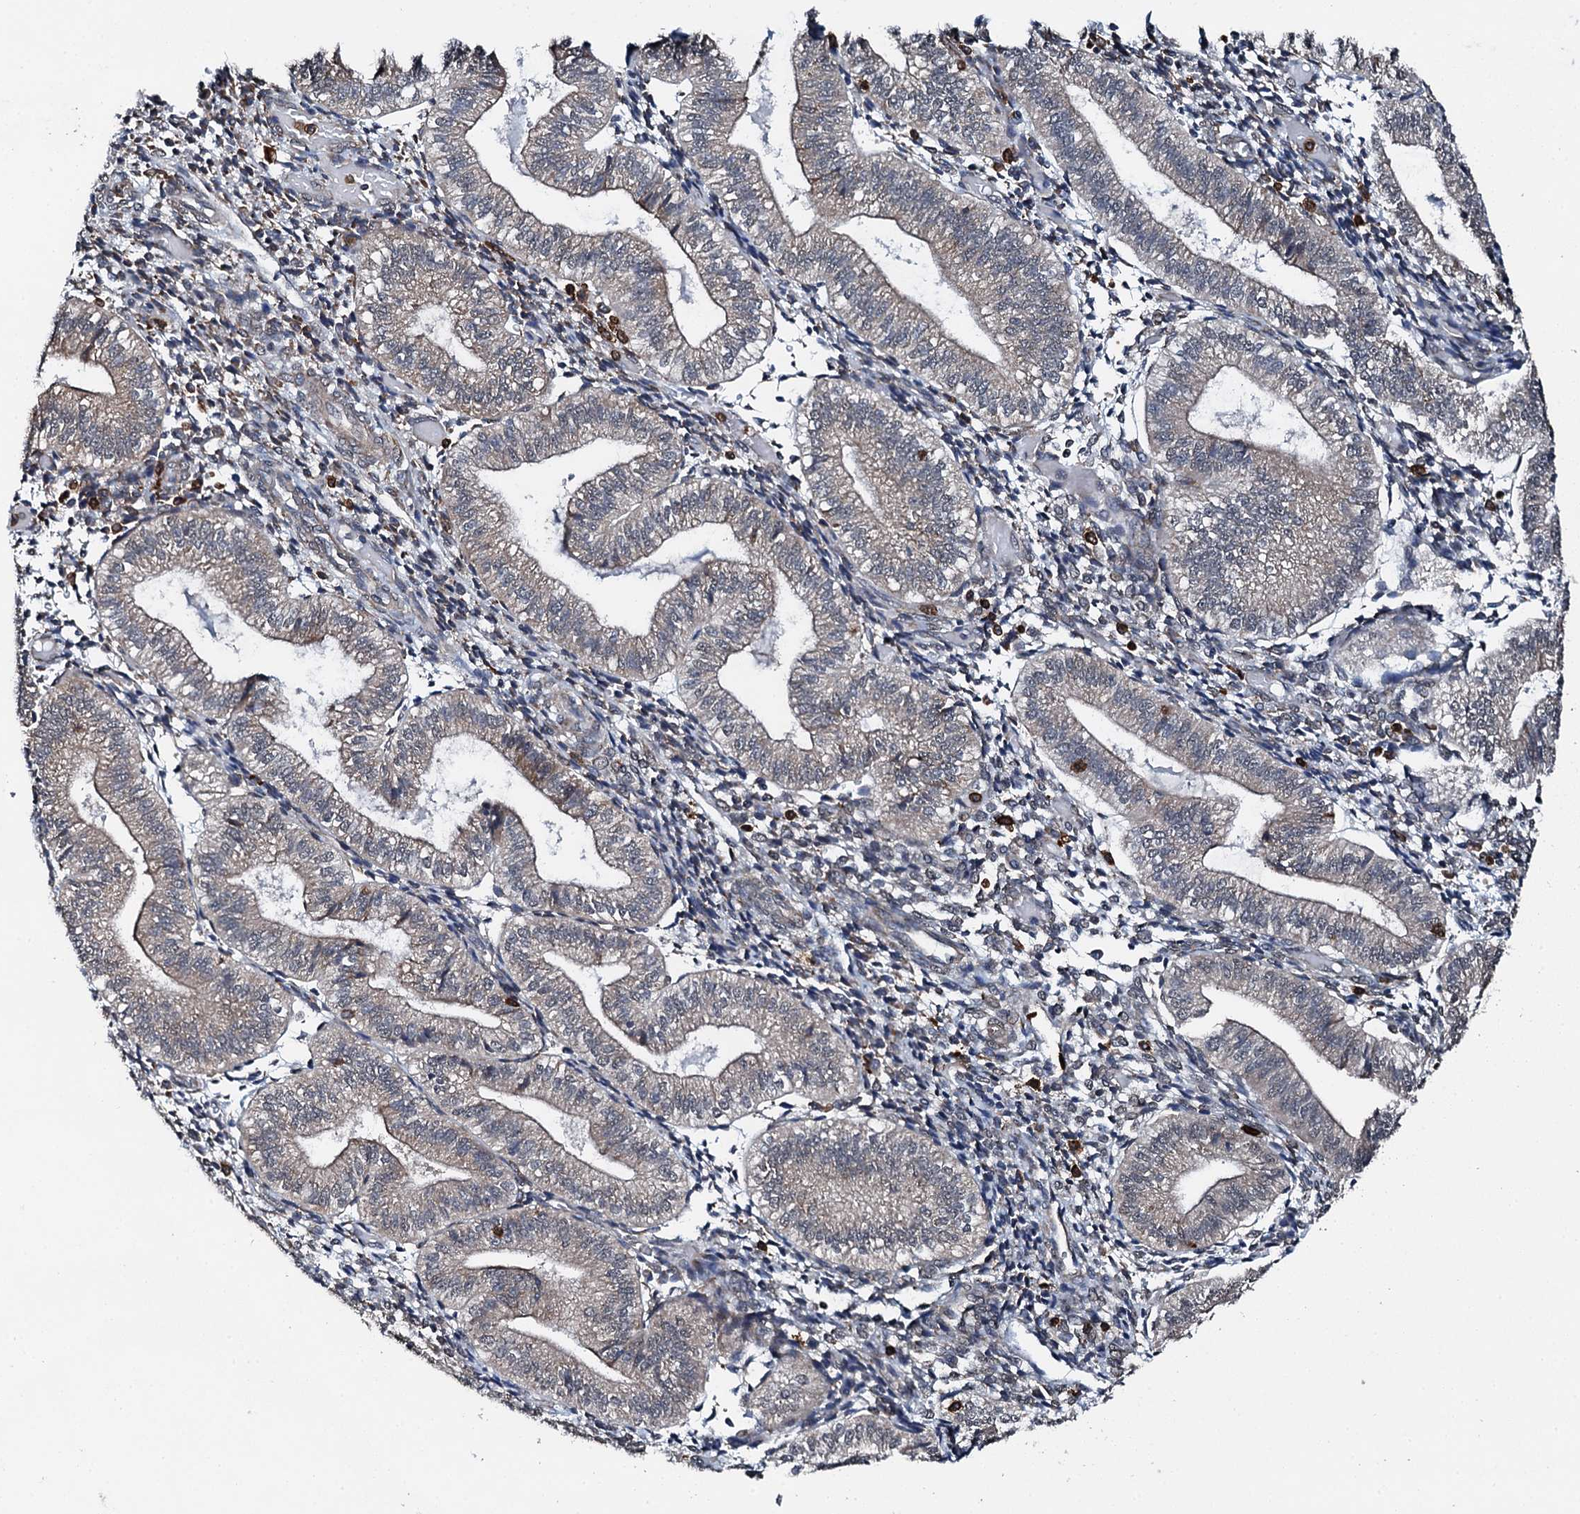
{"staining": {"intensity": "negative", "quantity": "none", "location": "none"}, "tissue": "endometrium", "cell_type": "Cells in endometrial stroma", "image_type": "normal", "snomed": [{"axis": "morphology", "description": "Normal tissue, NOS"}, {"axis": "topography", "description": "Endometrium"}], "caption": "Immunohistochemistry (IHC) of benign endometrium displays no staining in cells in endometrial stroma. (Brightfield microscopy of DAB IHC at high magnification).", "gene": "EDC4", "patient": {"sex": "female", "age": 34}}